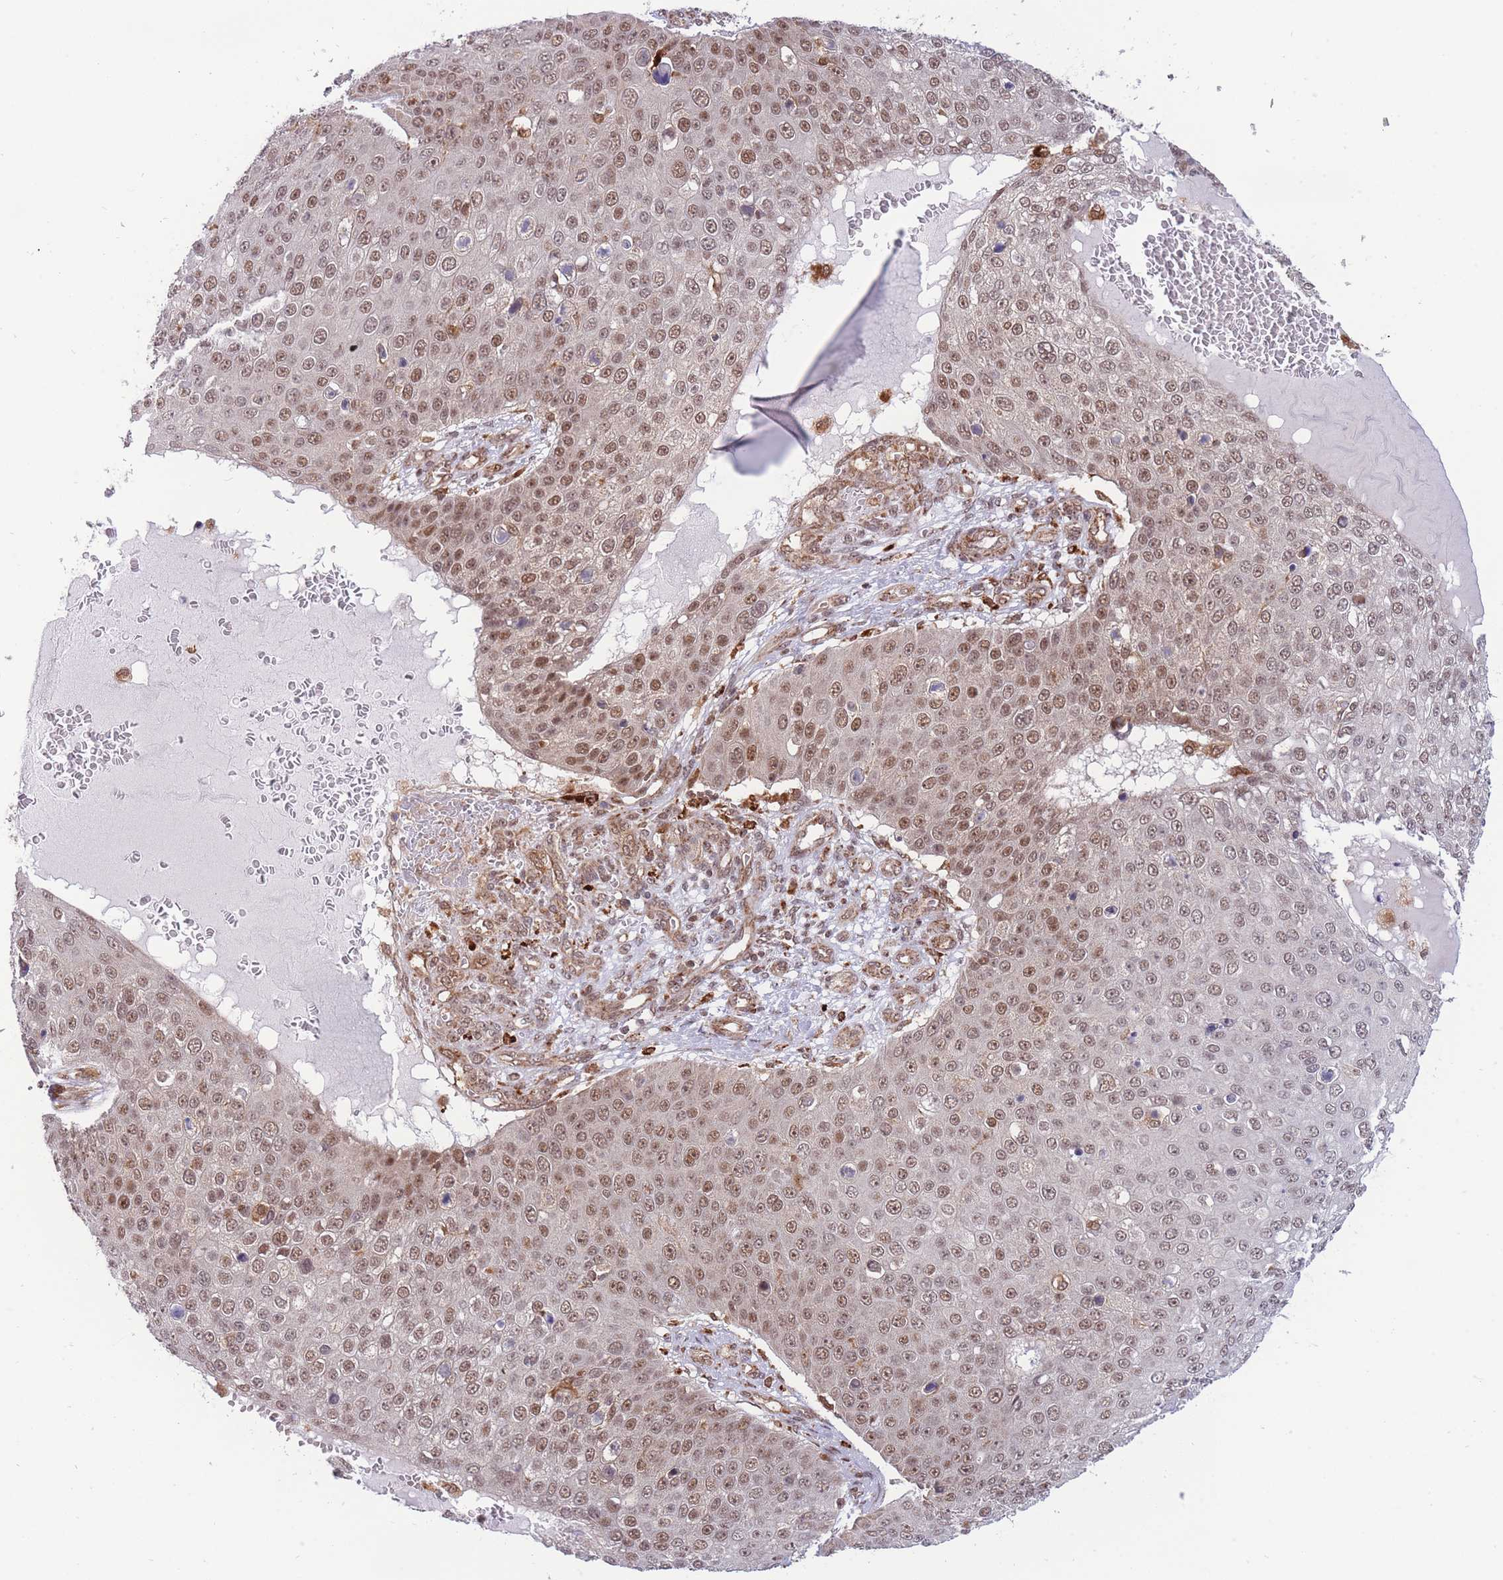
{"staining": {"intensity": "moderate", "quantity": ">75%", "location": "nuclear"}, "tissue": "skin cancer", "cell_type": "Tumor cells", "image_type": "cancer", "snomed": [{"axis": "morphology", "description": "Squamous cell carcinoma, NOS"}, {"axis": "topography", "description": "Skin"}], "caption": "Human skin squamous cell carcinoma stained with a brown dye shows moderate nuclear positive staining in about >75% of tumor cells.", "gene": "BOD1L1", "patient": {"sex": "male", "age": 71}}